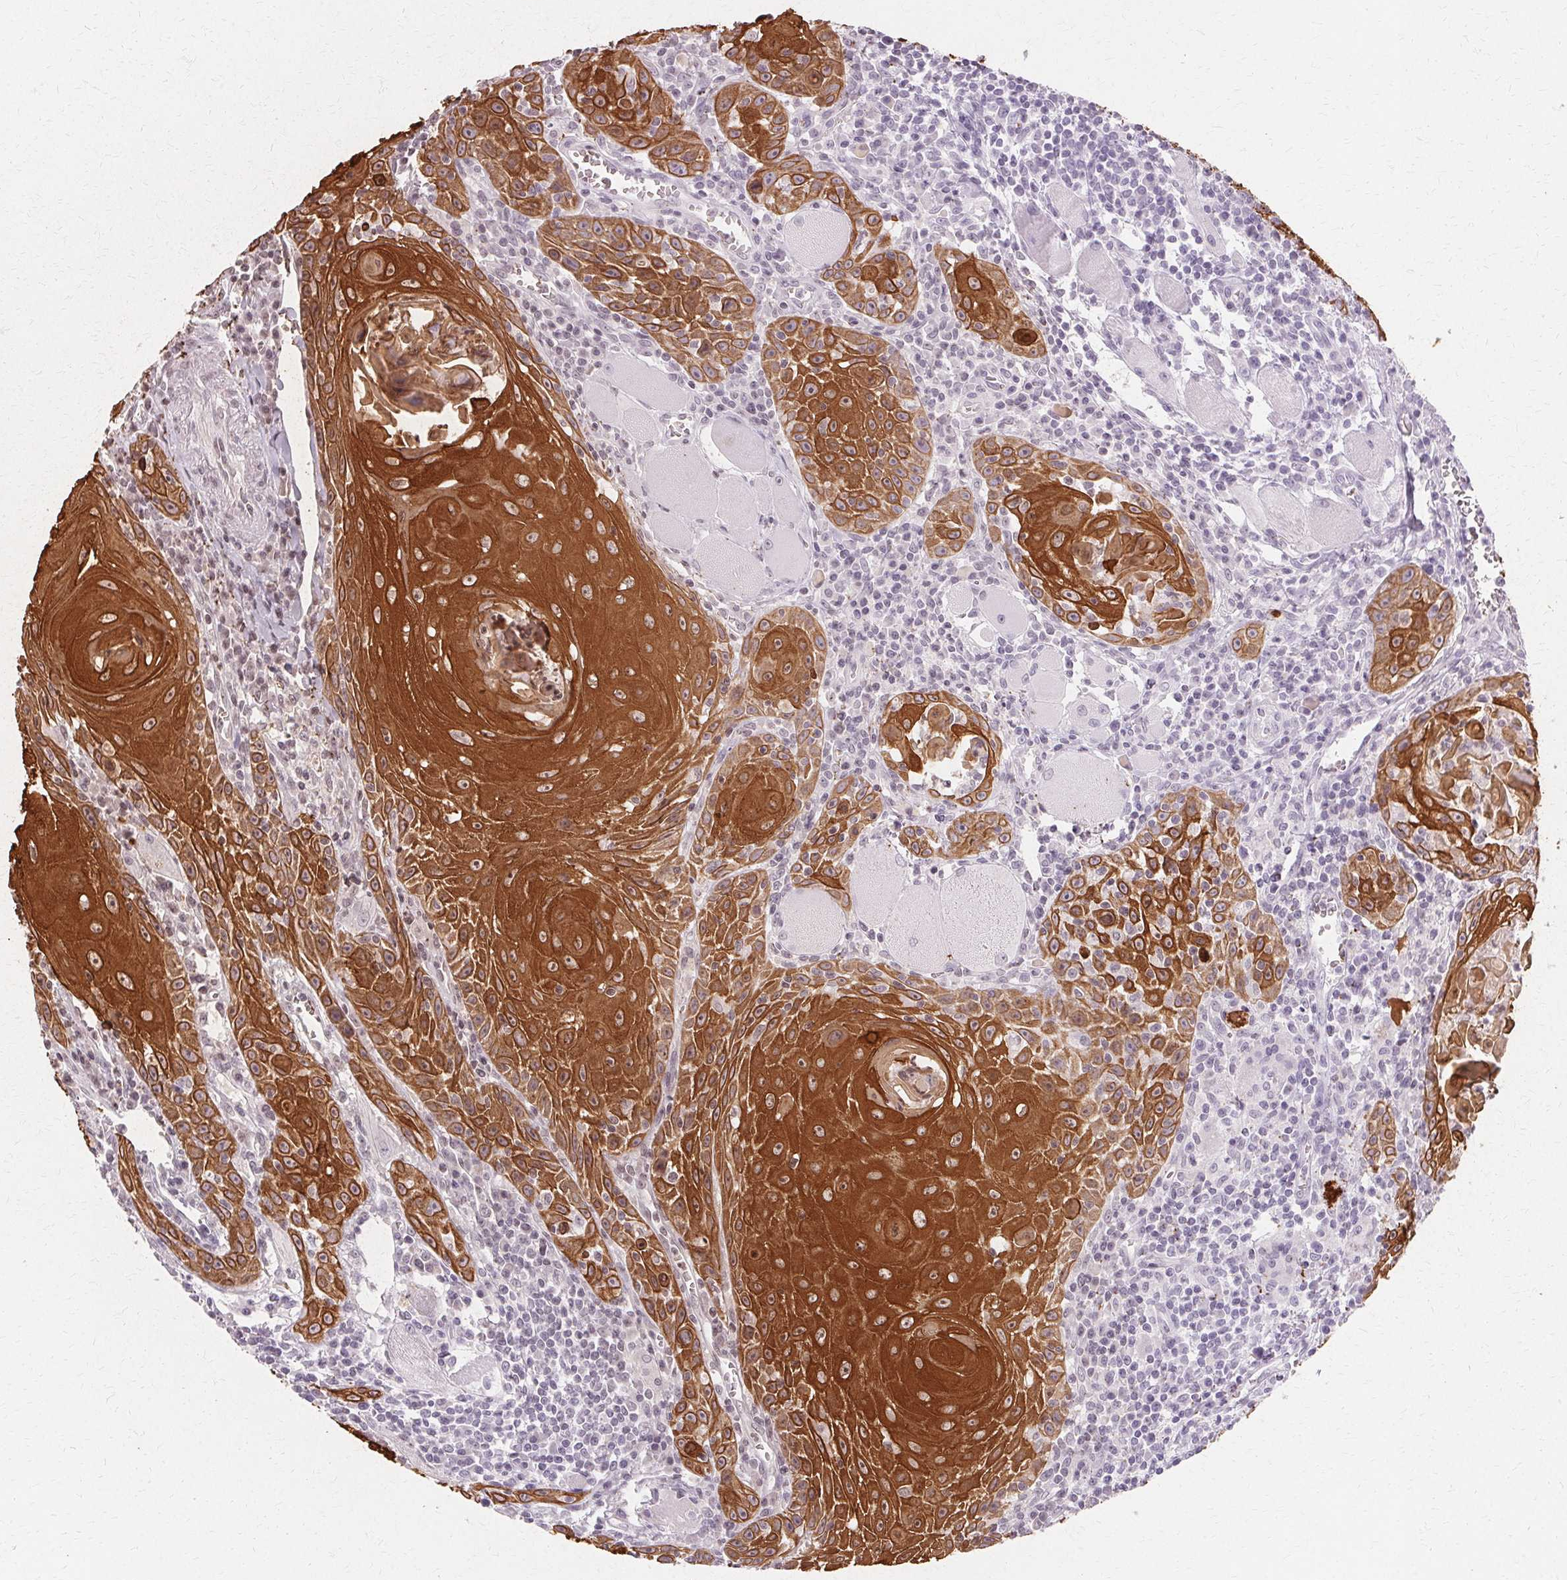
{"staining": {"intensity": "strong", "quantity": ">75%", "location": "cytoplasmic/membranous"}, "tissue": "head and neck cancer", "cell_type": "Tumor cells", "image_type": "cancer", "snomed": [{"axis": "morphology", "description": "Squamous cell carcinoma, NOS"}, {"axis": "topography", "description": "Head-Neck"}], "caption": "This histopathology image shows IHC staining of human squamous cell carcinoma (head and neck), with high strong cytoplasmic/membranous positivity in approximately >75% of tumor cells.", "gene": "KRT6C", "patient": {"sex": "male", "age": 52}}